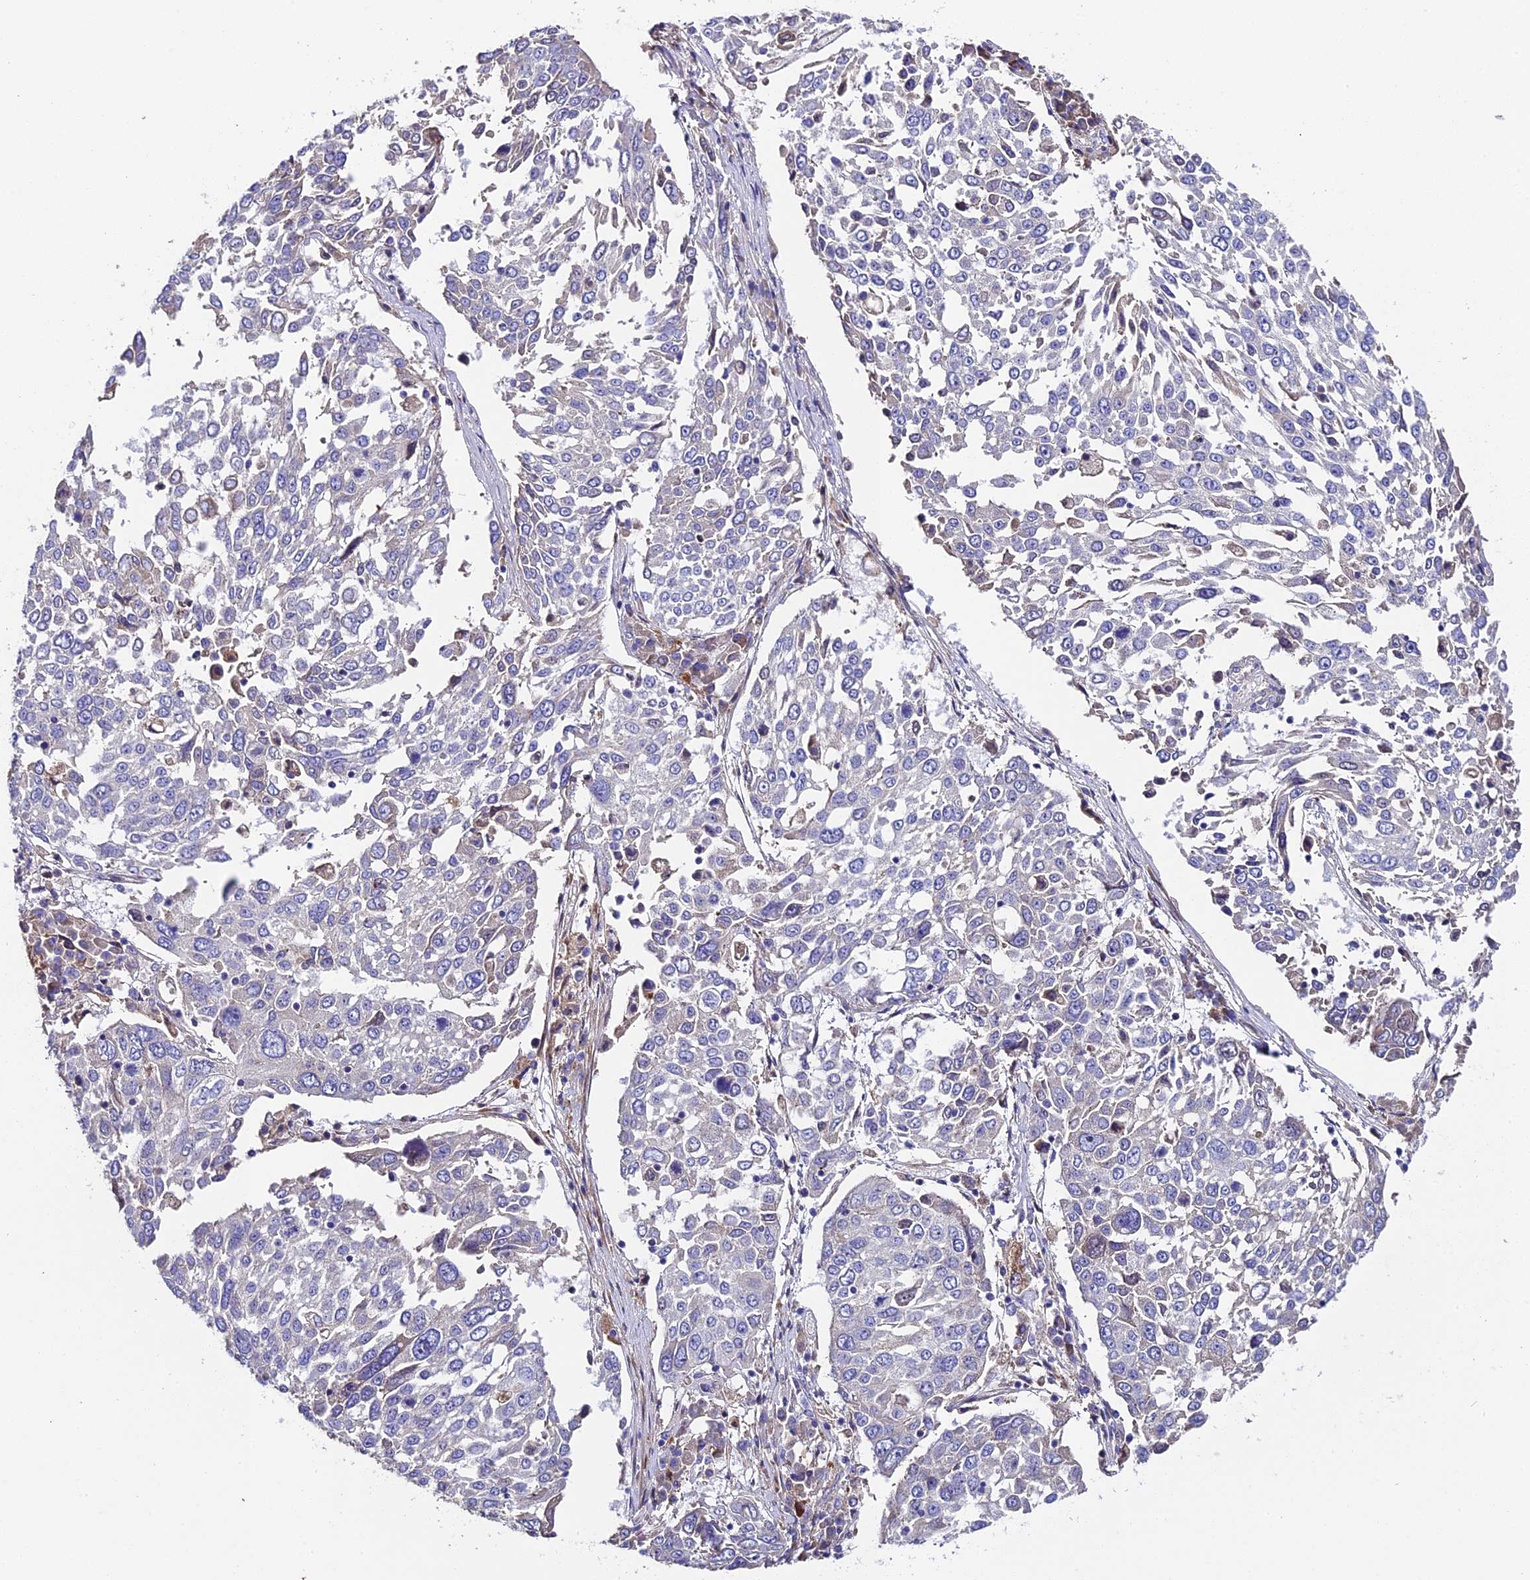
{"staining": {"intensity": "negative", "quantity": "none", "location": "none"}, "tissue": "lung cancer", "cell_type": "Tumor cells", "image_type": "cancer", "snomed": [{"axis": "morphology", "description": "Squamous cell carcinoma, NOS"}, {"axis": "topography", "description": "Lung"}], "caption": "Human lung squamous cell carcinoma stained for a protein using immunohistochemistry (IHC) displays no positivity in tumor cells.", "gene": "PIGU", "patient": {"sex": "male", "age": 65}}